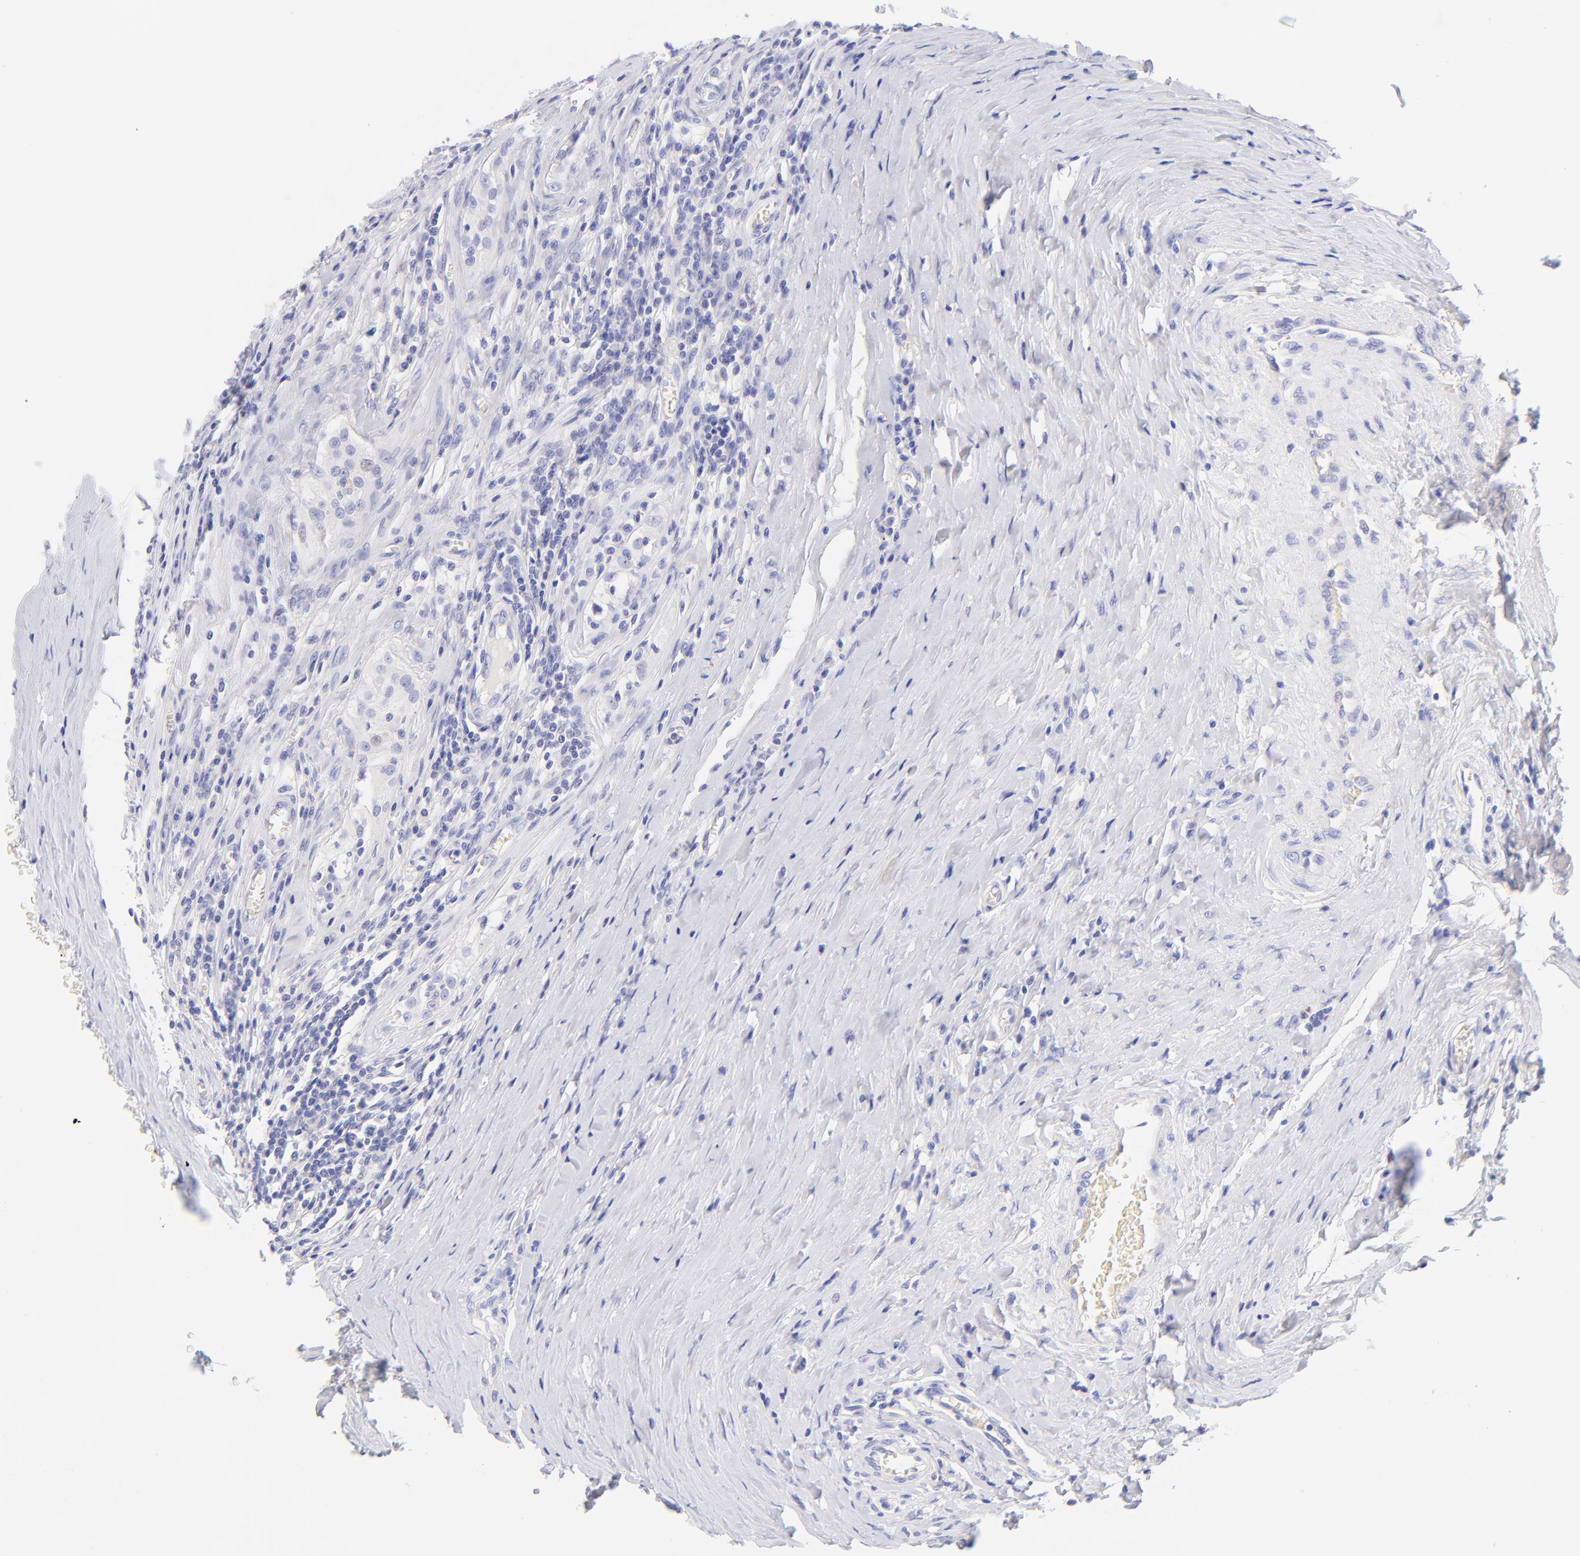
{"staining": {"intensity": "negative", "quantity": "none", "location": "none"}, "tissue": "testis cancer", "cell_type": "Tumor cells", "image_type": "cancer", "snomed": [{"axis": "morphology", "description": "Seminoma, NOS"}, {"axis": "topography", "description": "Testis"}], "caption": "Tumor cells show no significant protein staining in seminoma (testis).", "gene": "FRMPD3", "patient": {"sex": "male", "age": 24}}